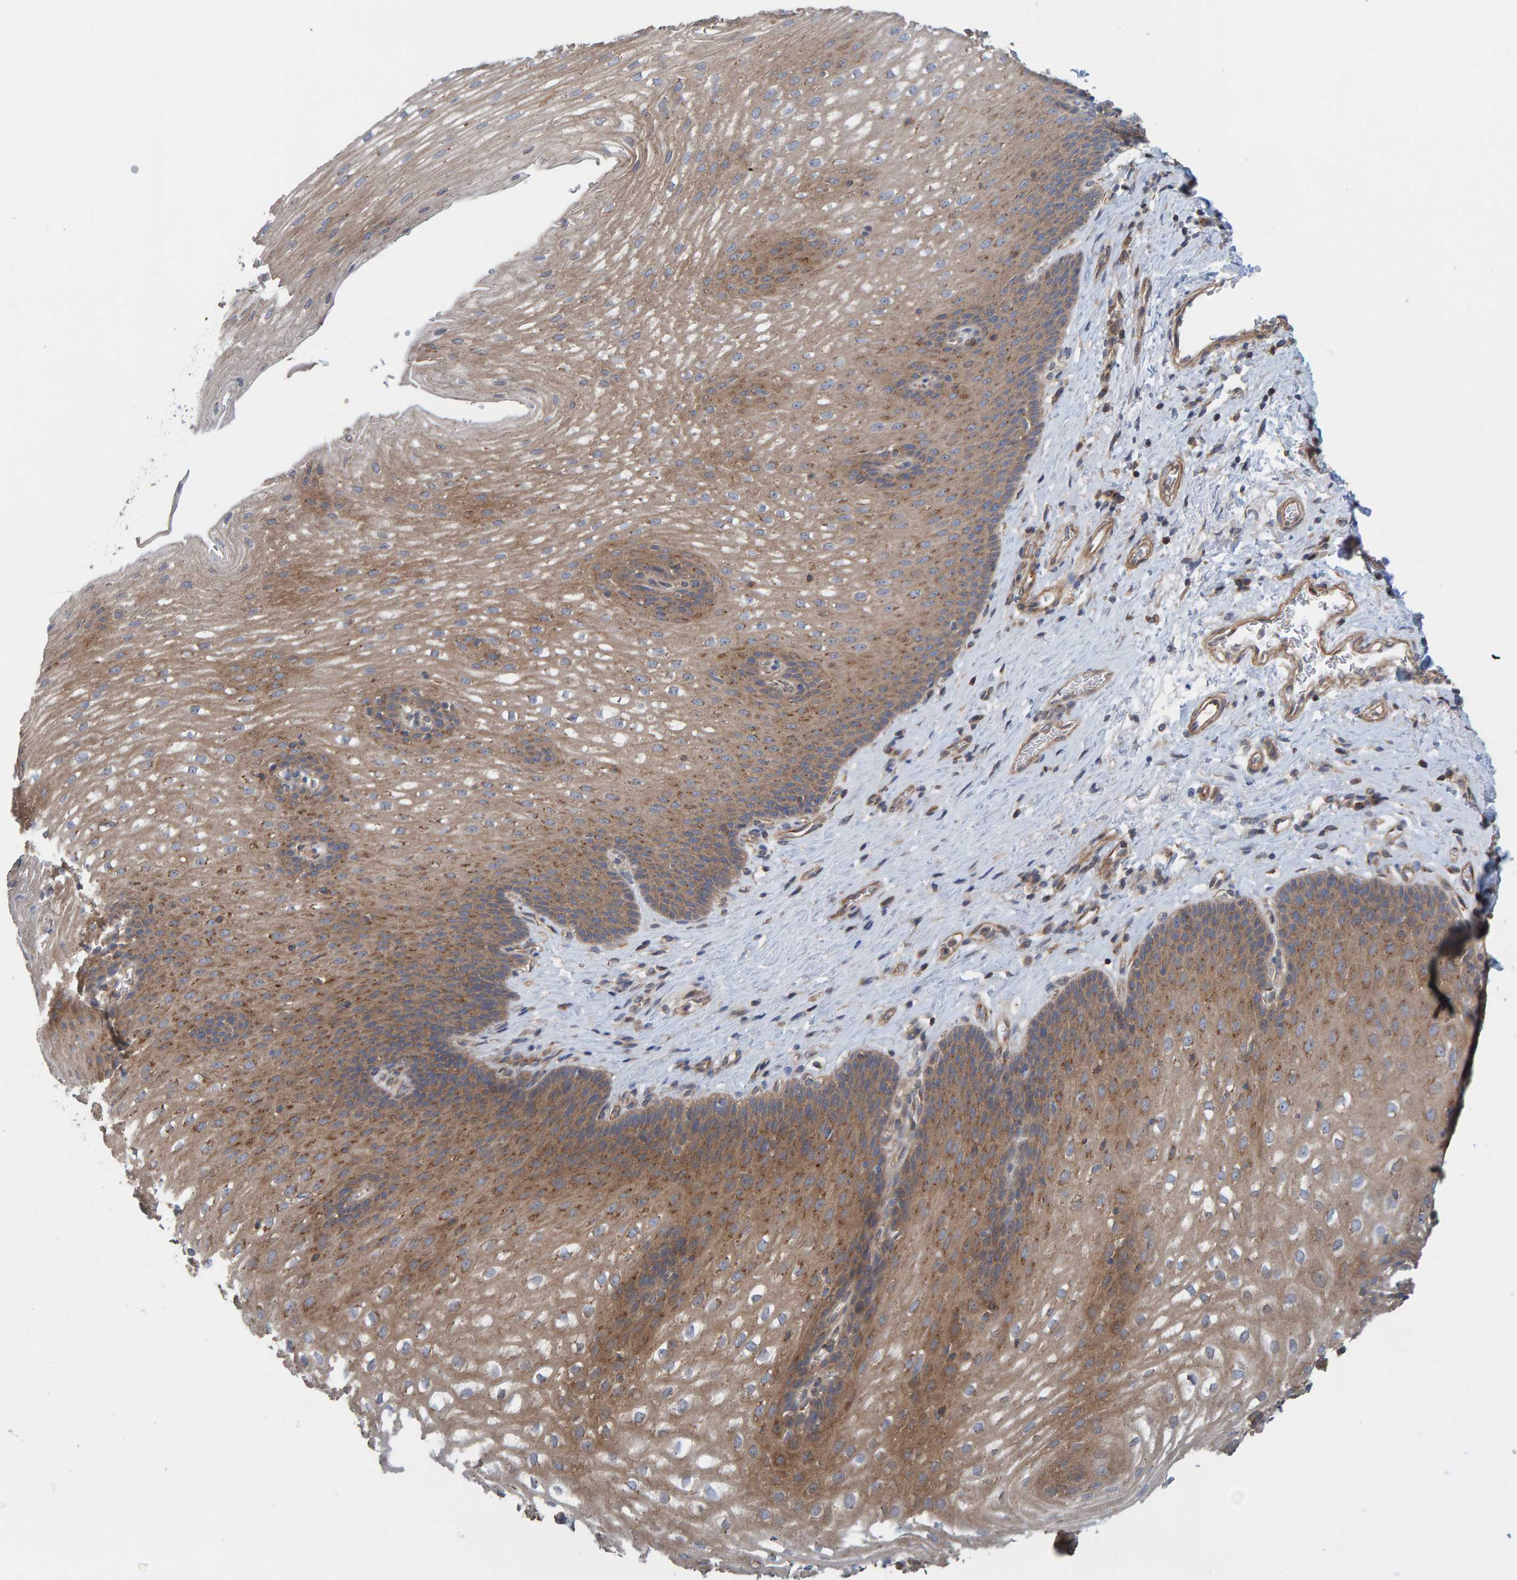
{"staining": {"intensity": "moderate", "quantity": ">75%", "location": "cytoplasmic/membranous"}, "tissue": "esophagus", "cell_type": "Squamous epithelial cells", "image_type": "normal", "snomed": [{"axis": "morphology", "description": "Normal tissue, NOS"}, {"axis": "topography", "description": "Esophagus"}], "caption": "This is an image of immunohistochemistry staining of unremarkable esophagus, which shows moderate positivity in the cytoplasmic/membranous of squamous epithelial cells.", "gene": "UBAP1", "patient": {"sex": "male", "age": 48}}